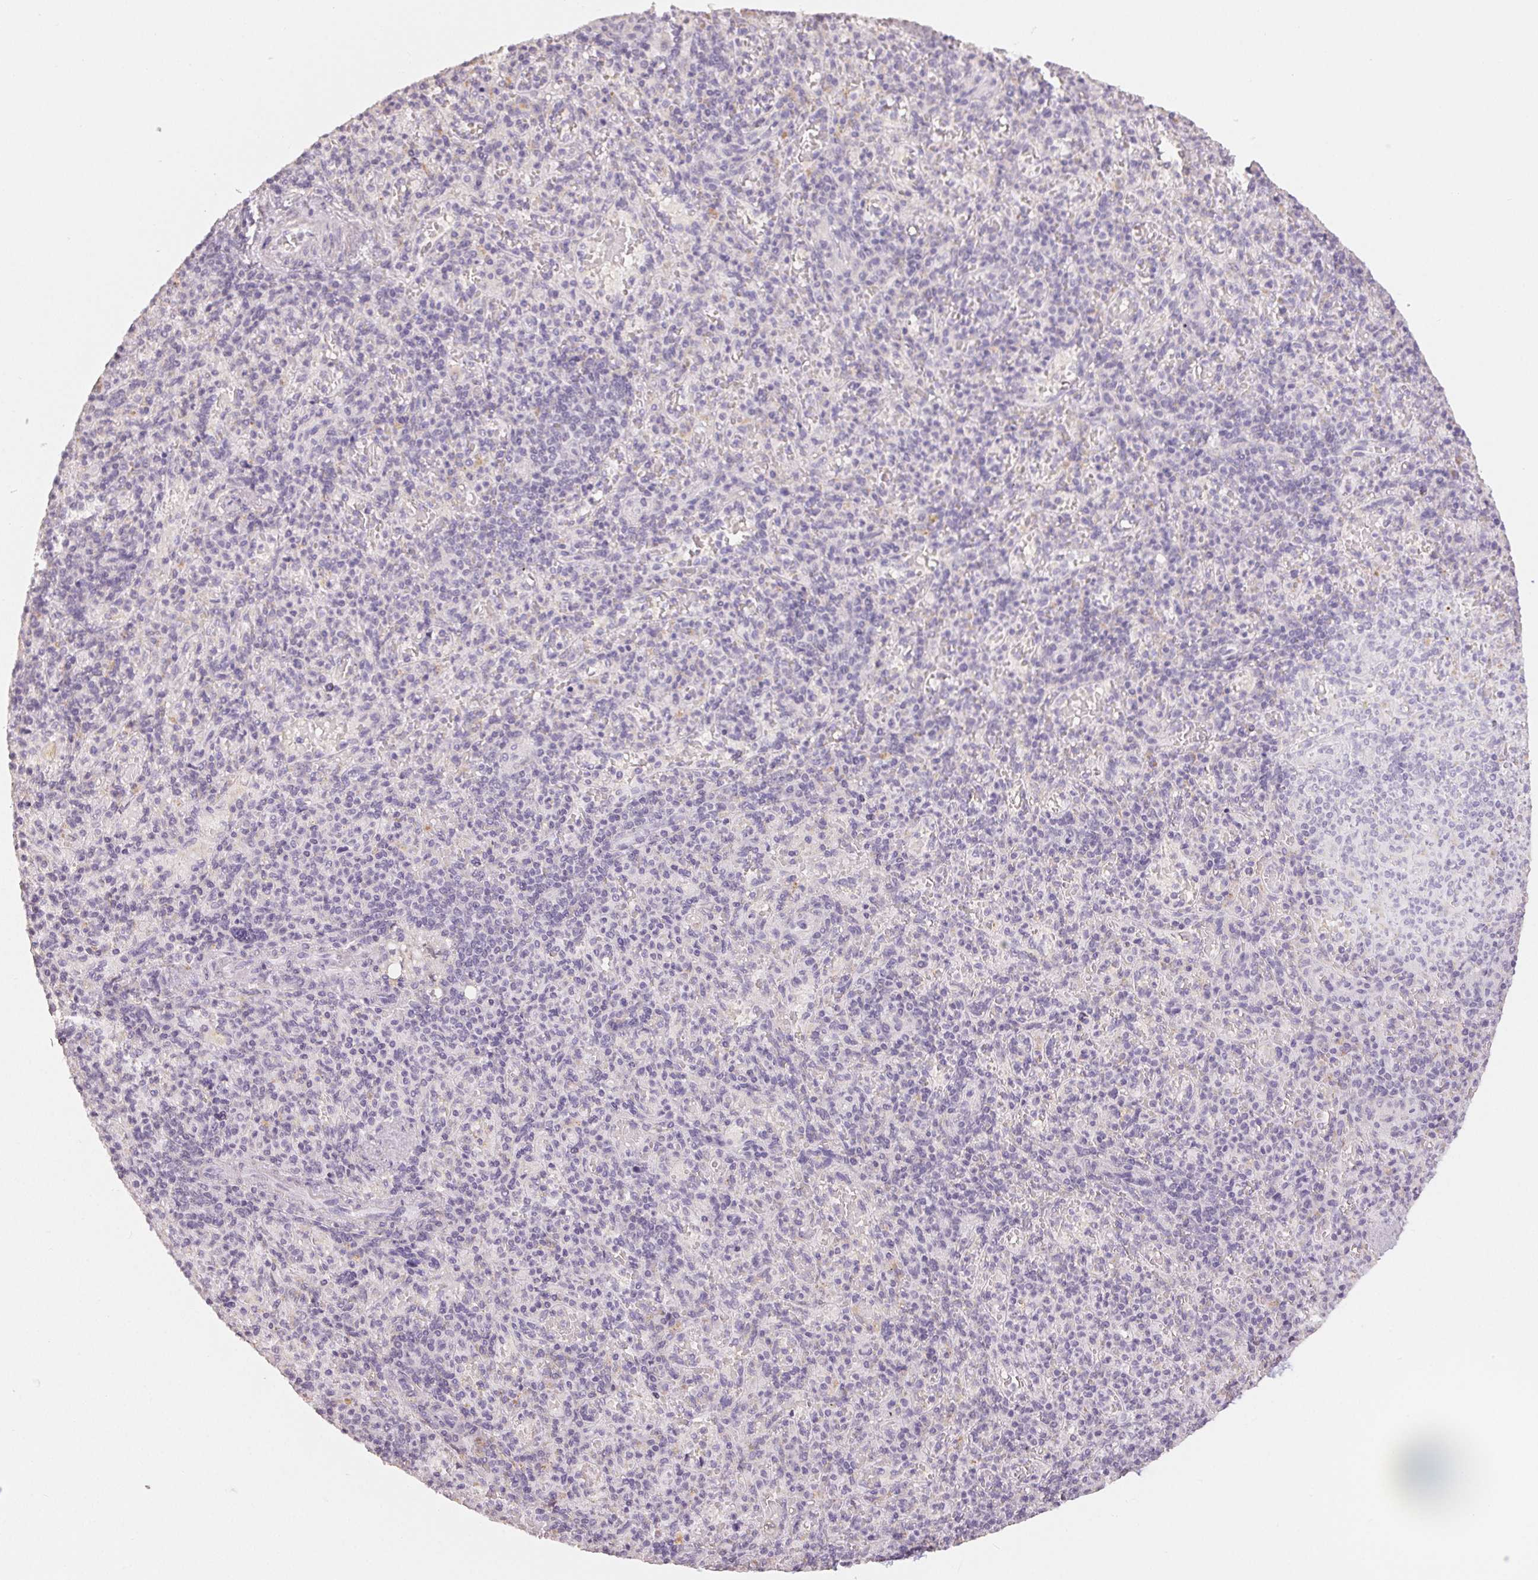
{"staining": {"intensity": "negative", "quantity": "none", "location": "none"}, "tissue": "spleen", "cell_type": "Cells in red pulp", "image_type": "normal", "snomed": [{"axis": "morphology", "description": "Normal tissue, NOS"}, {"axis": "topography", "description": "Spleen"}], "caption": "An immunohistochemistry (IHC) histopathology image of benign spleen is shown. There is no staining in cells in red pulp of spleen.", "gene": "TMEM174", "patient": {"sex": "female", "age": 74}}